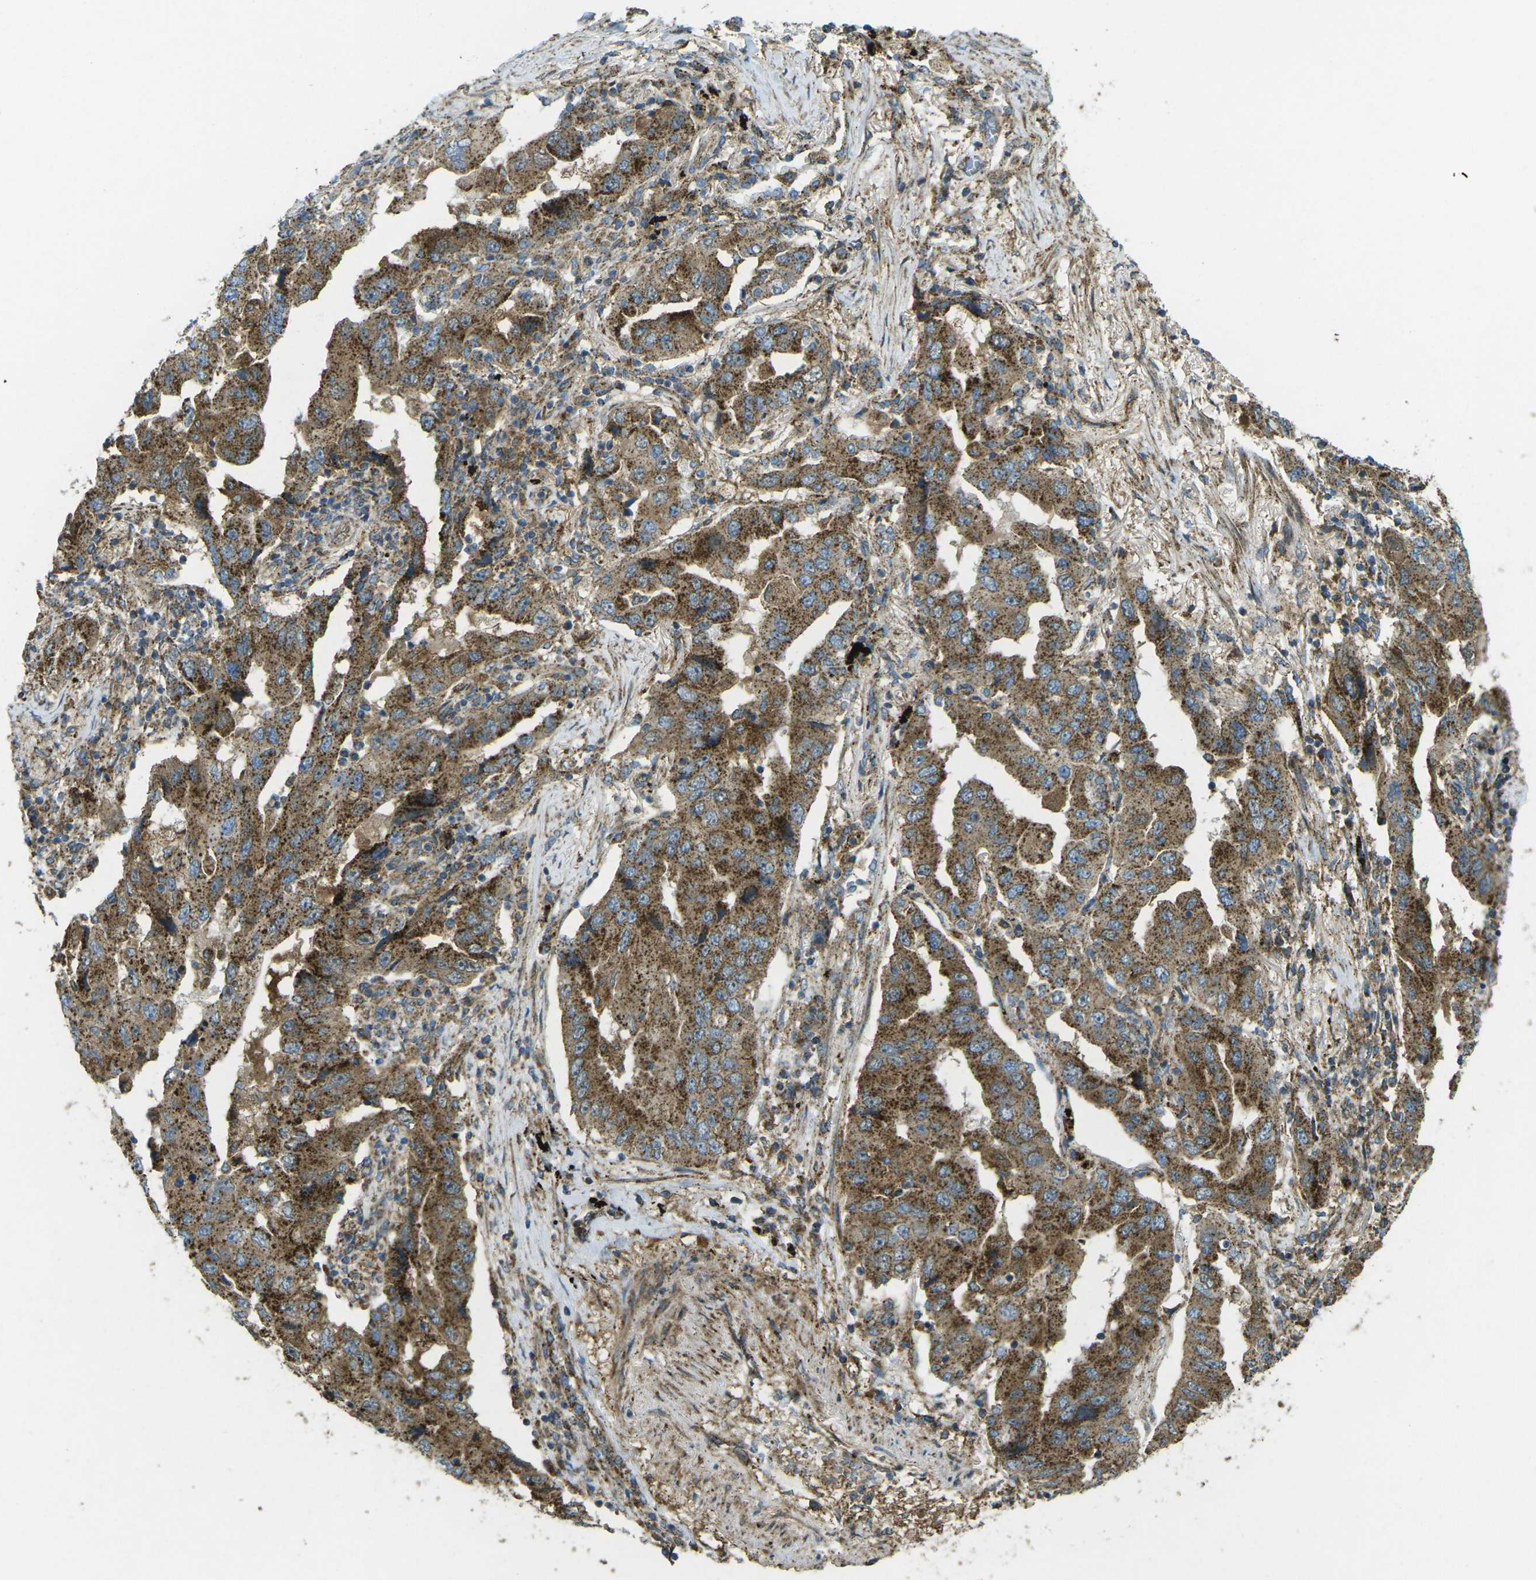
{"staining": {"intensity": "strong", "quantity": ">75%", "location": "cytoplasmic/membranous"}, "tissue": "lung cancer", "cell_type": "Tumor cells", "image_type": "cancer", "snomed": [{"axis": "morphology", "description": "Adenocarcinoma, NOS"}, {"axis": "topography", "description": "Lung"}], "caption": "Immunohistochemistry staining of lung cancer (adenocarcinoma), which reveals high levels of strong cytoplasmic/membranous staining in about >75% of tumor cells indicating strong cytoplasmic/membranous protein staining. The staining was performed using DAB (brown) for protein detection and nuclei were counterstained in hematoxylin (blue).", "gene": "CHMP3", "patient": {"sex": "female", "age": 65}}